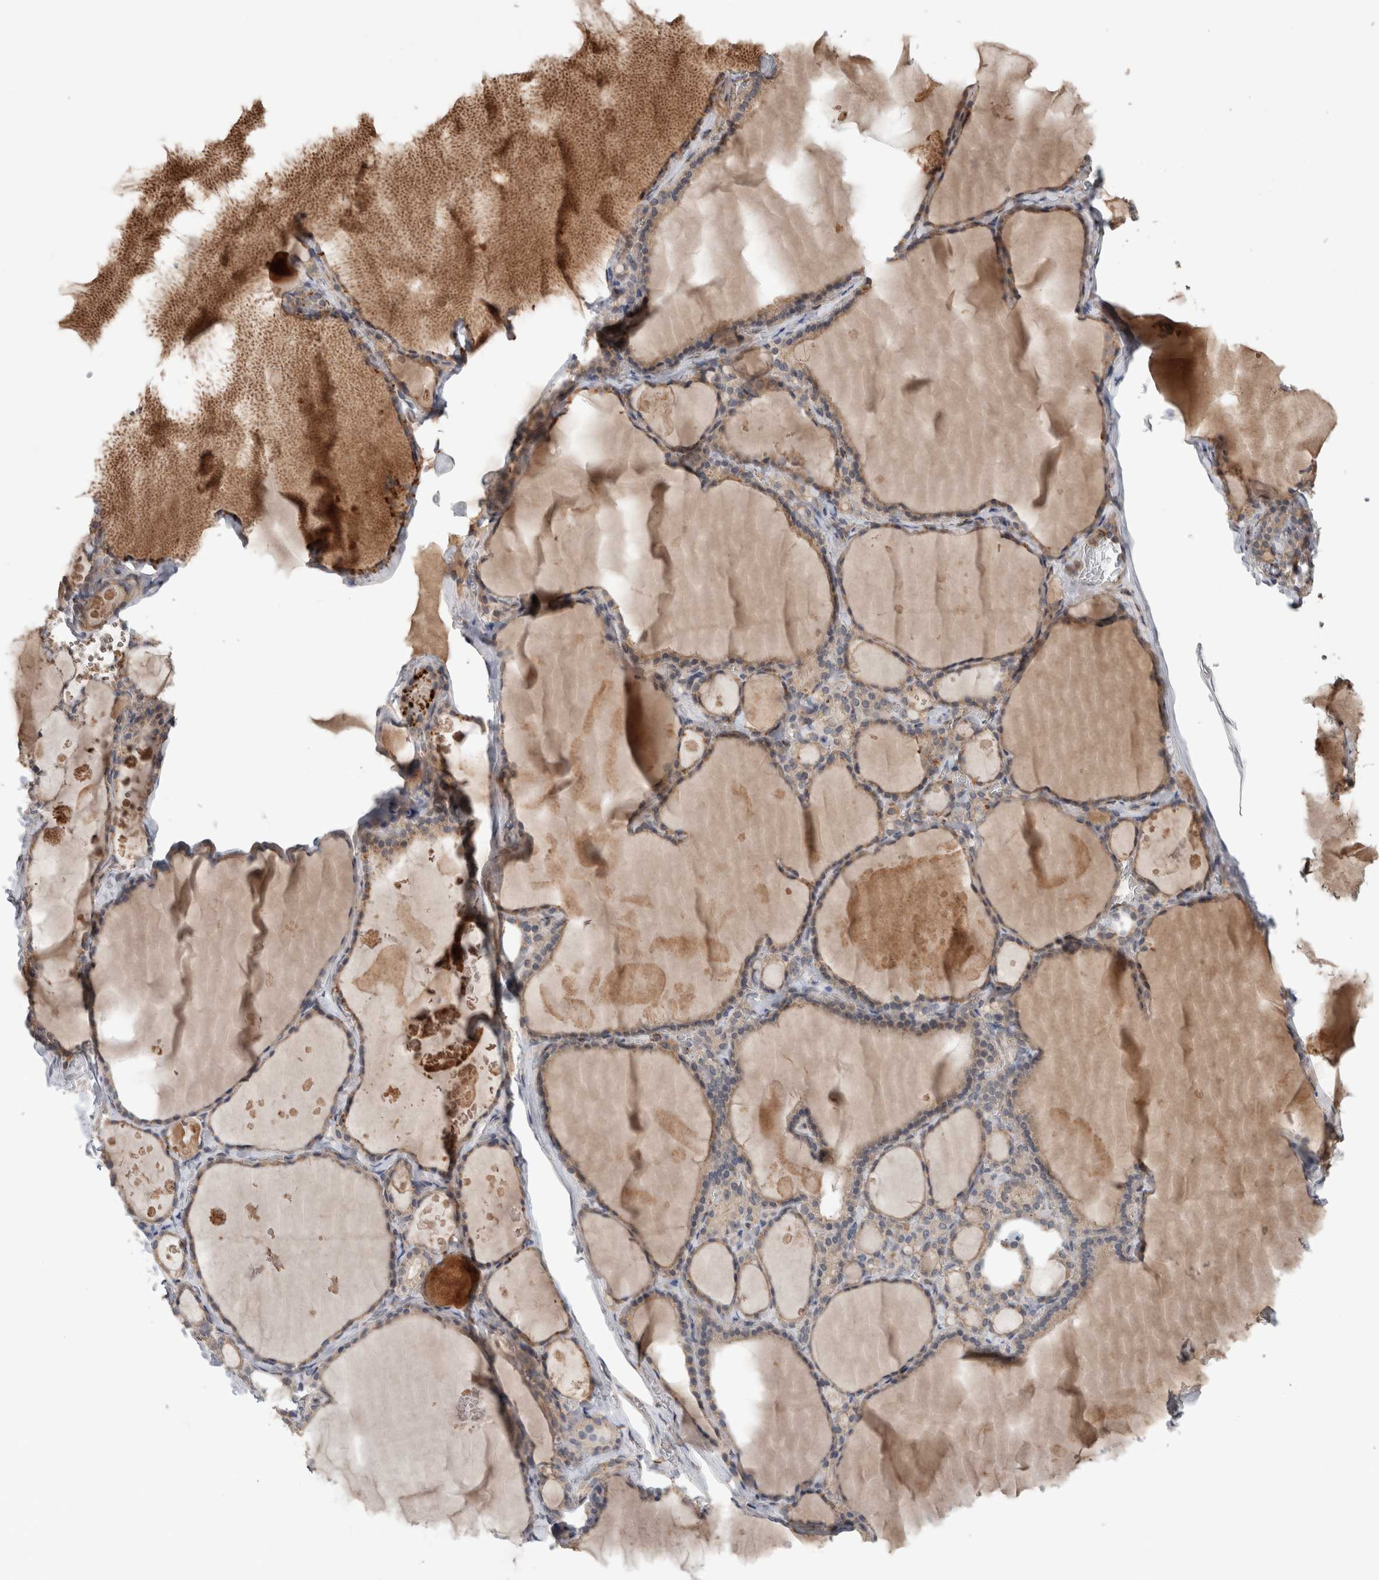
{"staining": {"intensity": "weak", "quantity": "25%-75%", "location": "cytoplasmic/membranous"}, "tissue": "thyroid gland", "cell_type": "Glandular cells", "image_type": "normal", "snomed": [{"axis": "morphology", "description": "Normal tissue, NOS"}, {"axis": "topography", "description": "Thyroid gland"}], "caption": "Immunohistochemistry photomicrograph of unremarkable human thyroid gland stained for a protein (brown), which exhibits low levels of weak cytoplasmic/membranous expression in about 25%-75% of glandular cells.", "gene": "TARBP1", "patient": {"sex": "male", "age": 56}}